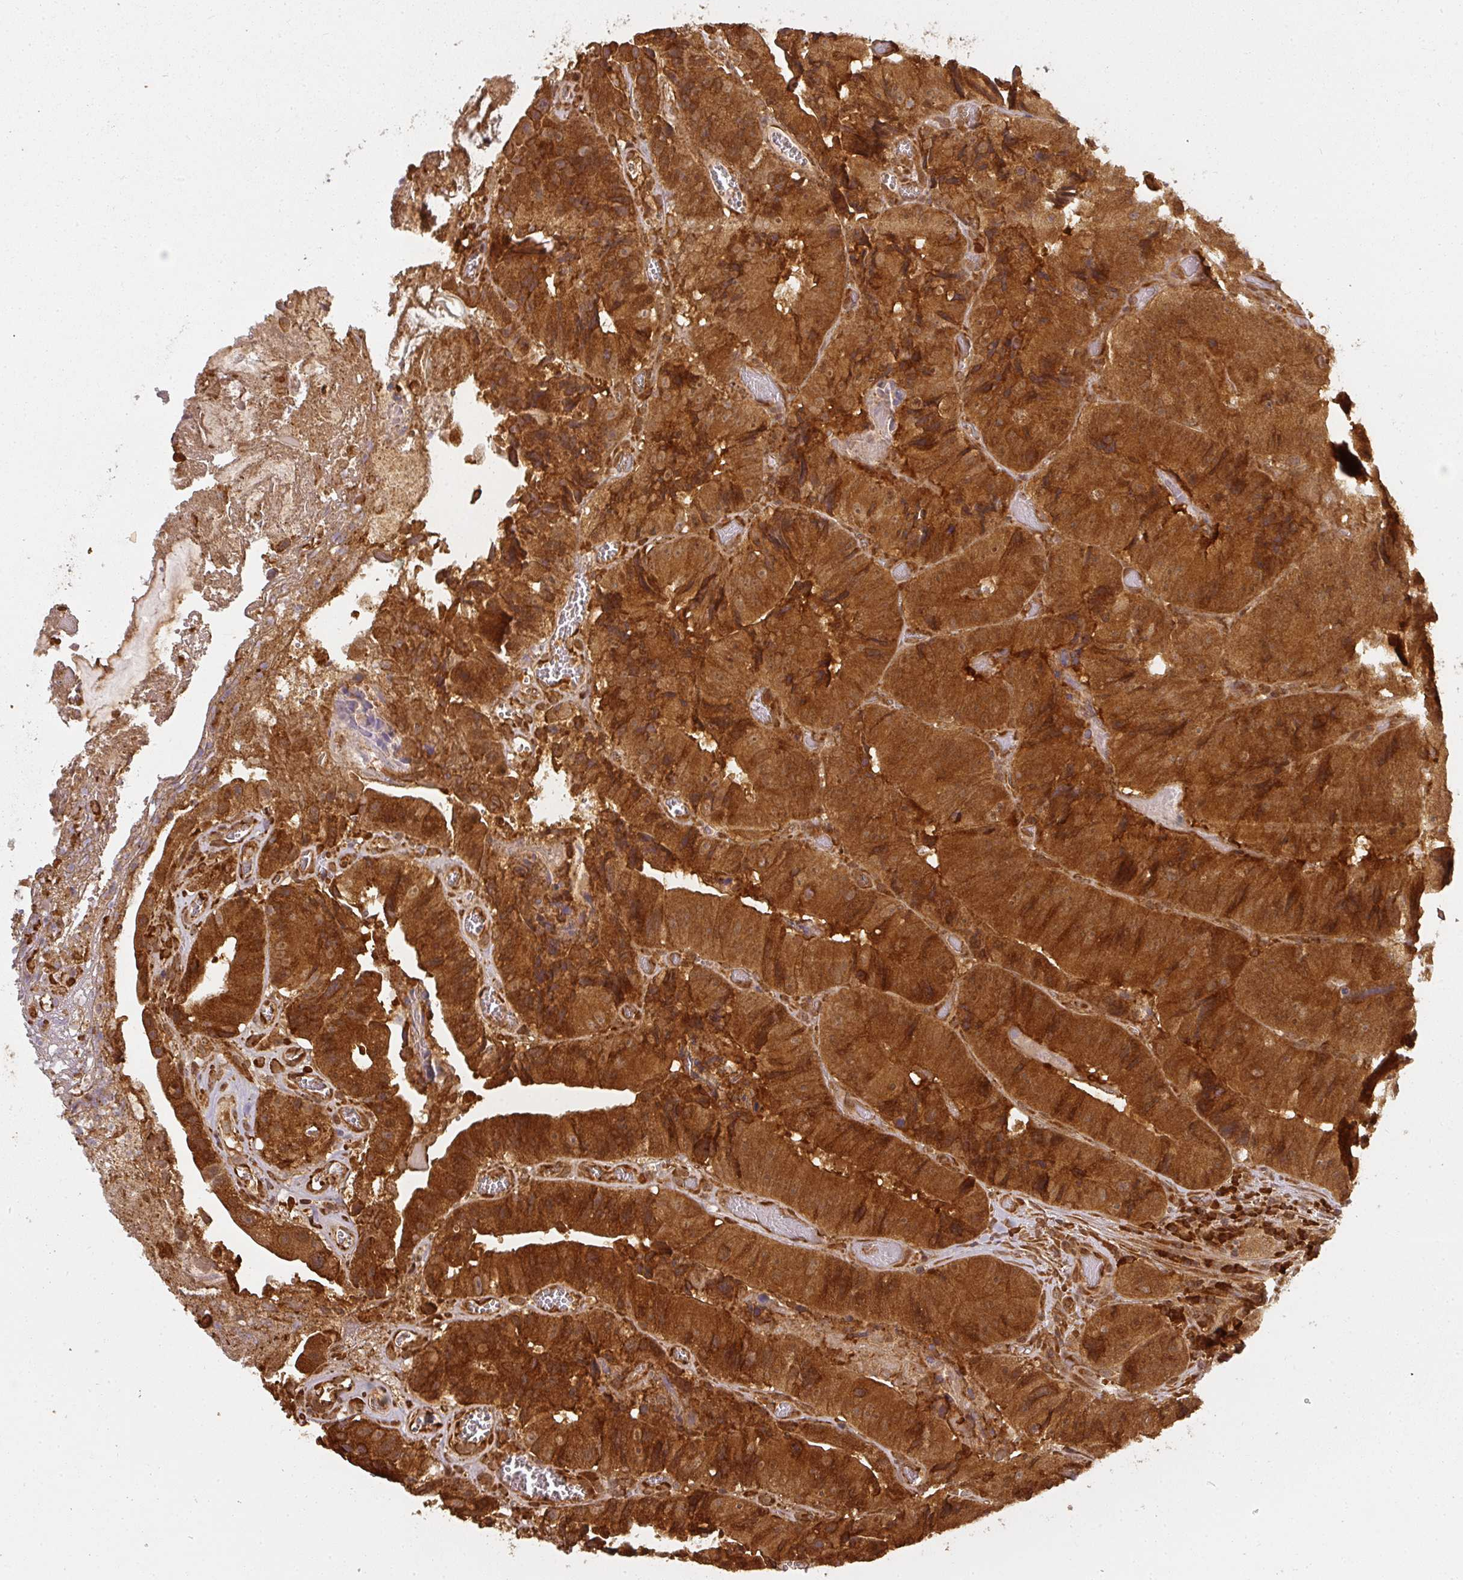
{"staining": {"intensity": "strong", "quantity": ">75%", "location": "cytoplasmic/membranous"}, "tissue": "colorectal cancer", "cell_type": "Tumor cells", "image_type": "cancer", "snomed": [{"axis": "morphology", "description": "Adenocarcinoma, NOS"}, {"axis": "topography", "description": "Colon"}], "caption": "The photomicrograph demonstrates immunohistochemical staining of colorectal cancer. There is strong cytoplasmic/membranous expression is present in about >75% of tumor cells.", "gene": "PPP6R3", "patient": {"sex": "female", "age": 86}}